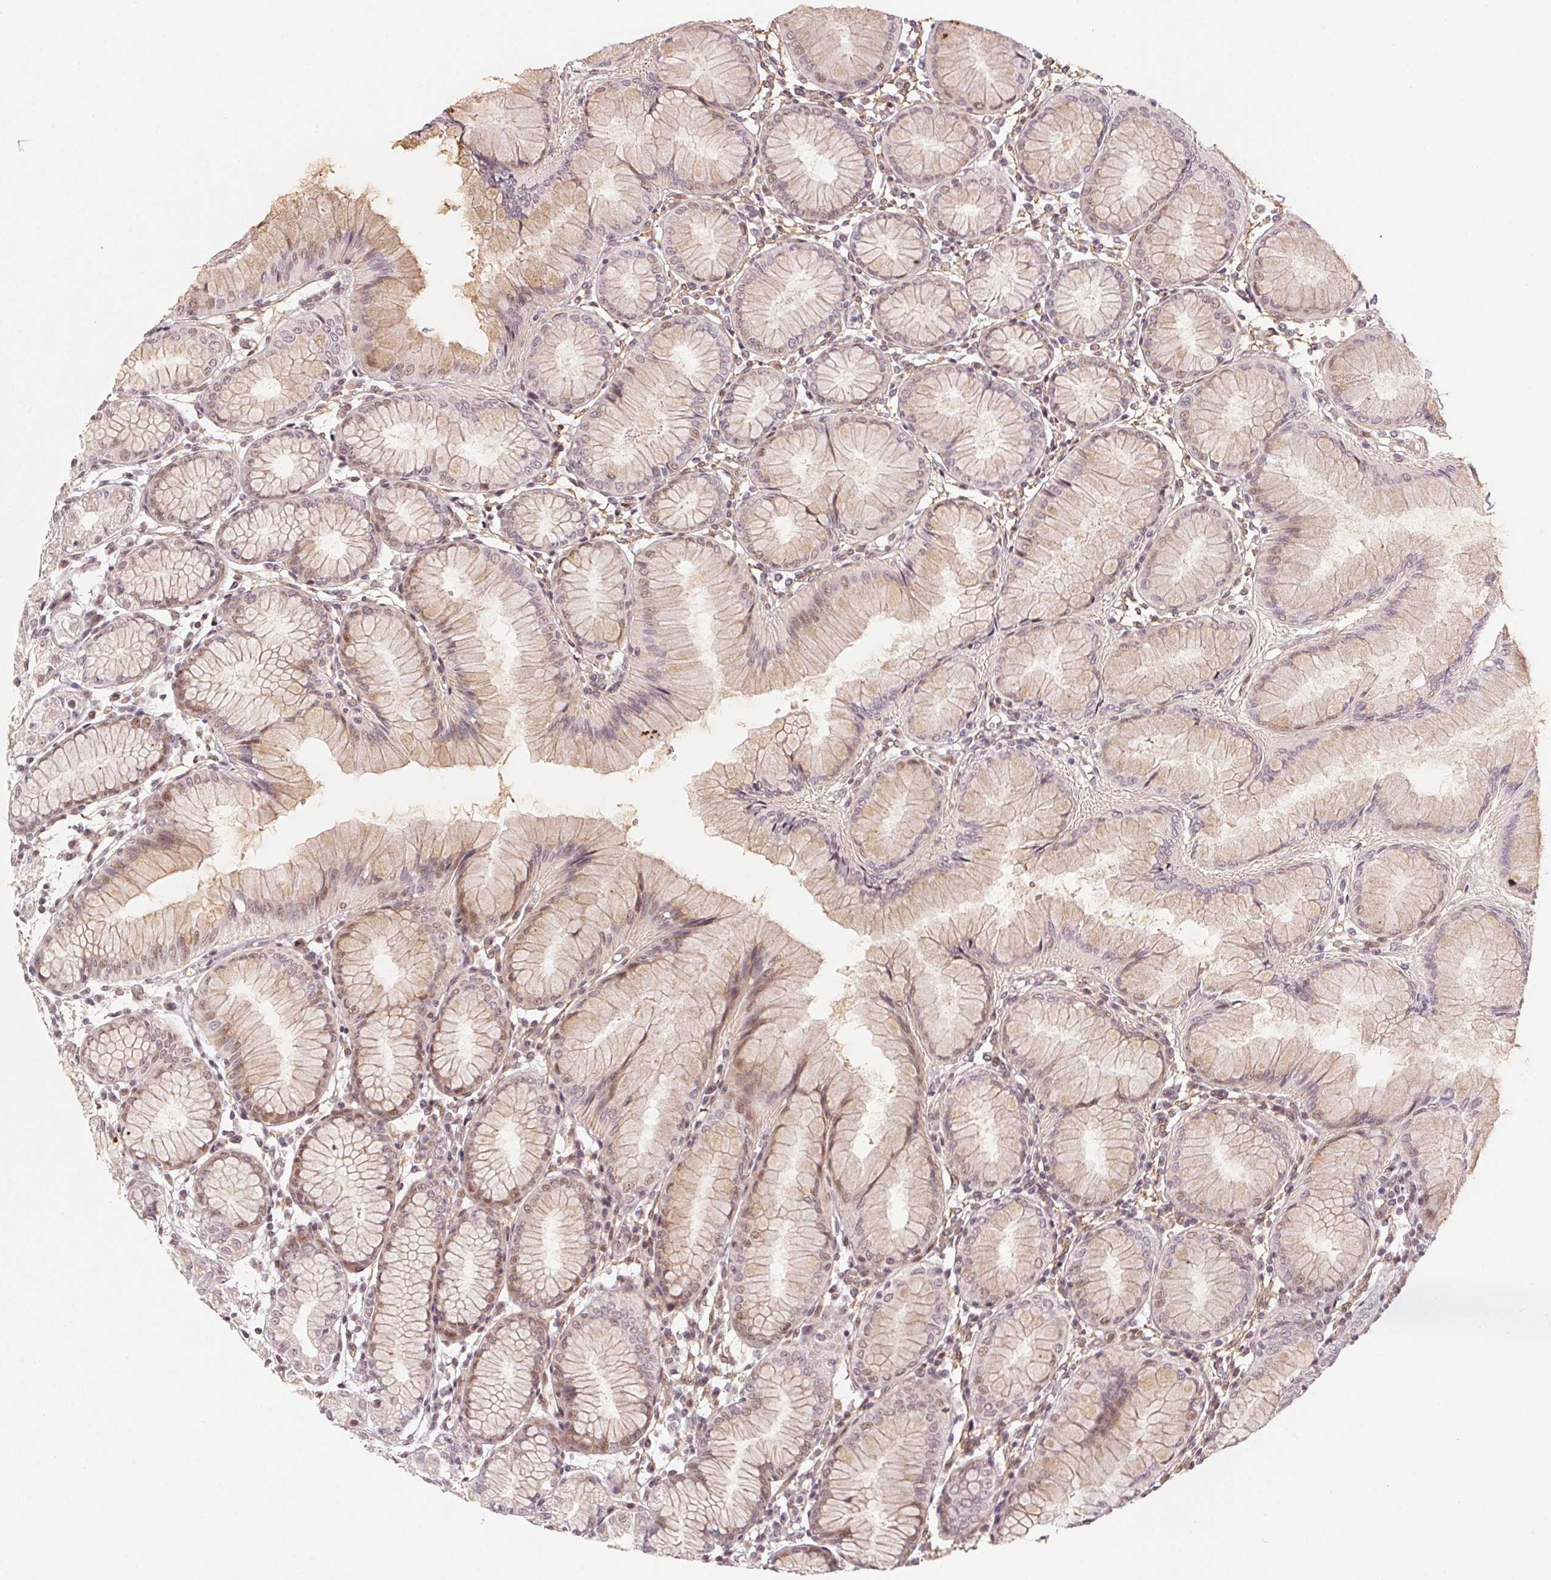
{"staining": {"intensity": "moderate", "quantity": "25%-75%", "location": "cytoplasmic/membranous,nuclear"}, "tissue": "stomach", "cell_type": "Glandular cells", "image_type": "normal", "snomed": [{"axis": "morphology", "description": "Normal tissue, NOS"}, {"axis": "topography", "description": "Stomach"}], "caption": "A histopathology image showing moderate cytoplasmic/membranous,nuclear positivity in about 25%-75% of glandular cells in normal stomach, as visualized by brown immunohistochemical staining.", "gene": "KAT6A", "patient": {"sex": "female", "age": 57}}